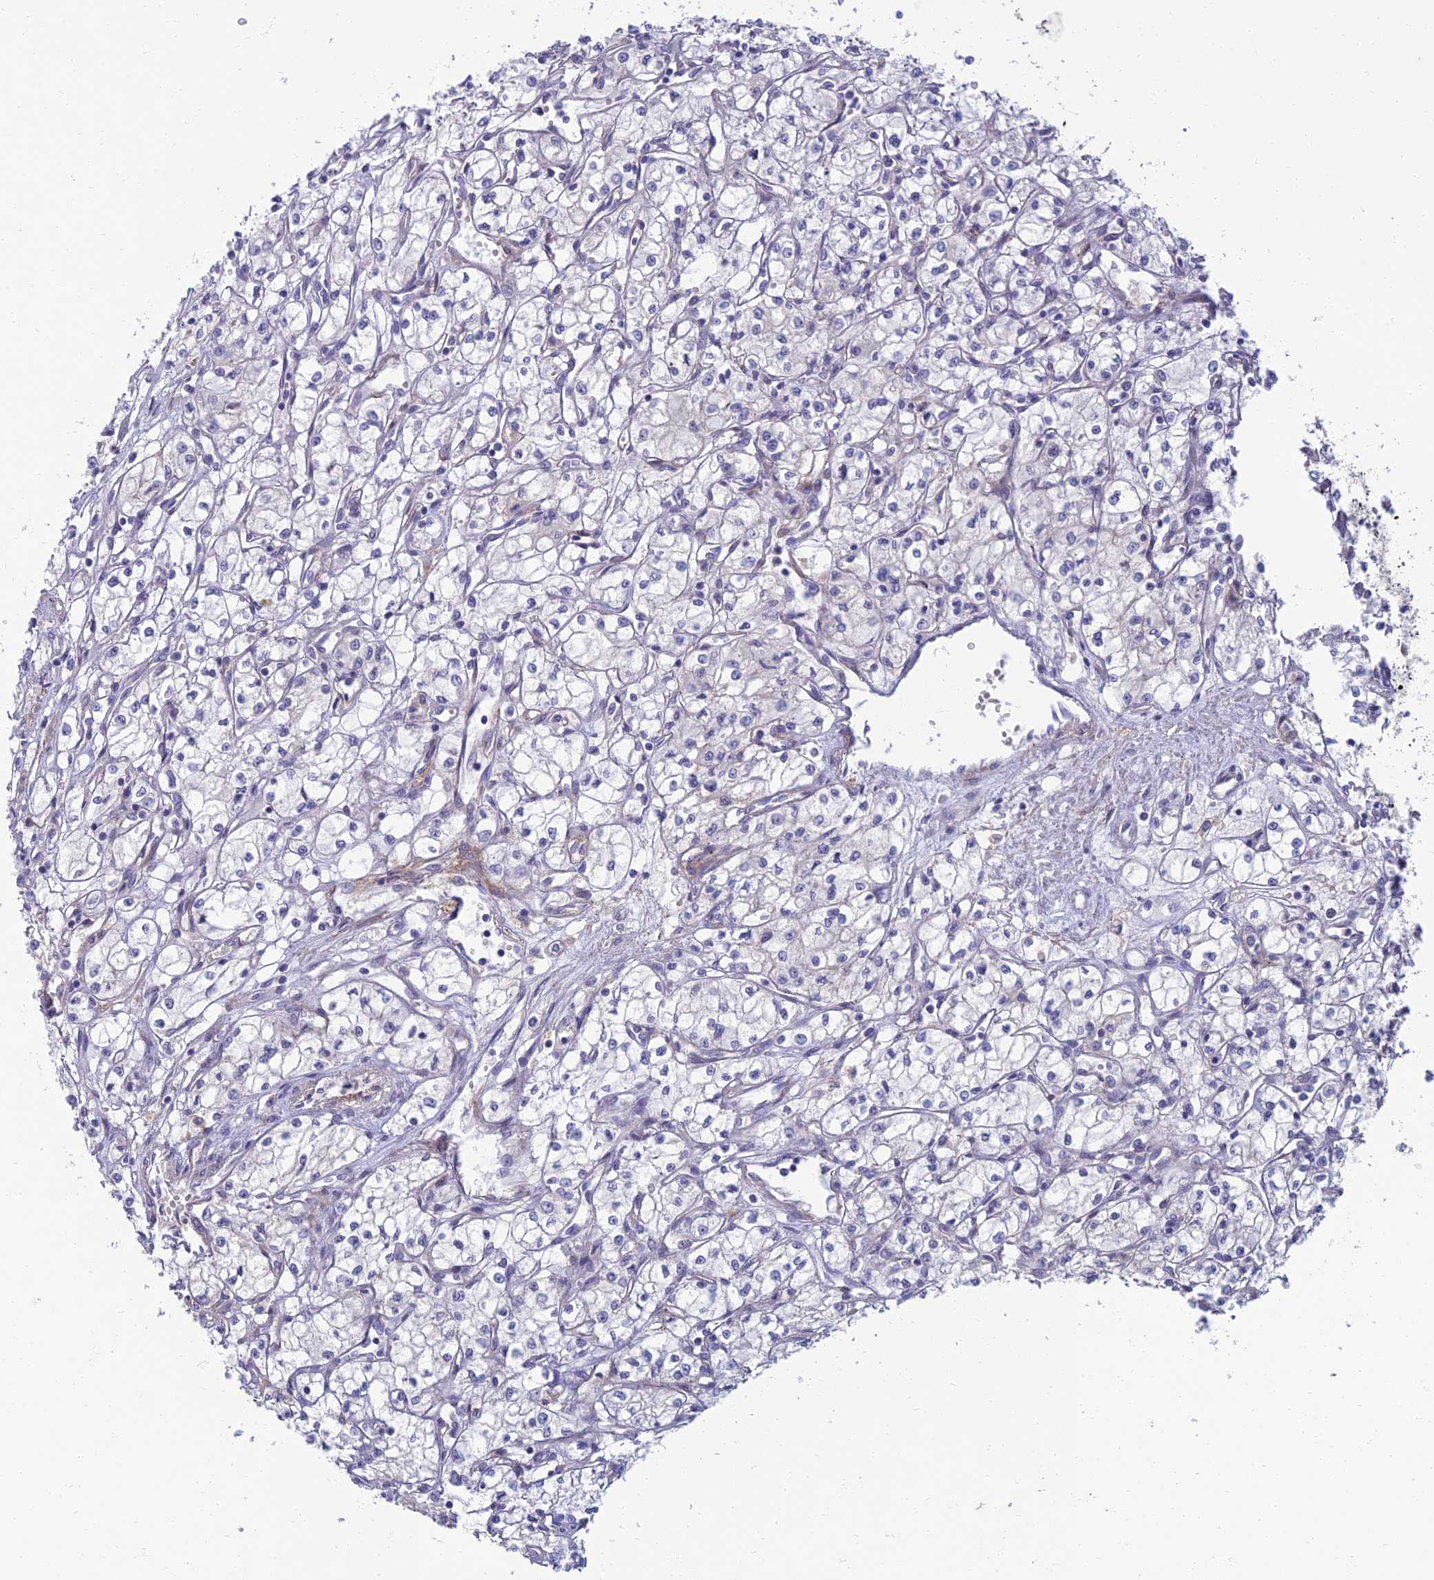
{"staining": {"intensity": "negative", "quantity": "none", "location": "none"}, "tissue": "renal cancer", "cell_type": "Tumor cells", "image_type": "cancer", "snomed": [{"axis": "morphology", "description": "Adenocarcinoma, NOS"}, {"axis": "topography", "description": "Kidney"}], "caption": "Tumor cells show no significant staining in renal cancer.", "gene": "NEURL1", "patient": {"sex": "male", "age": 59}}